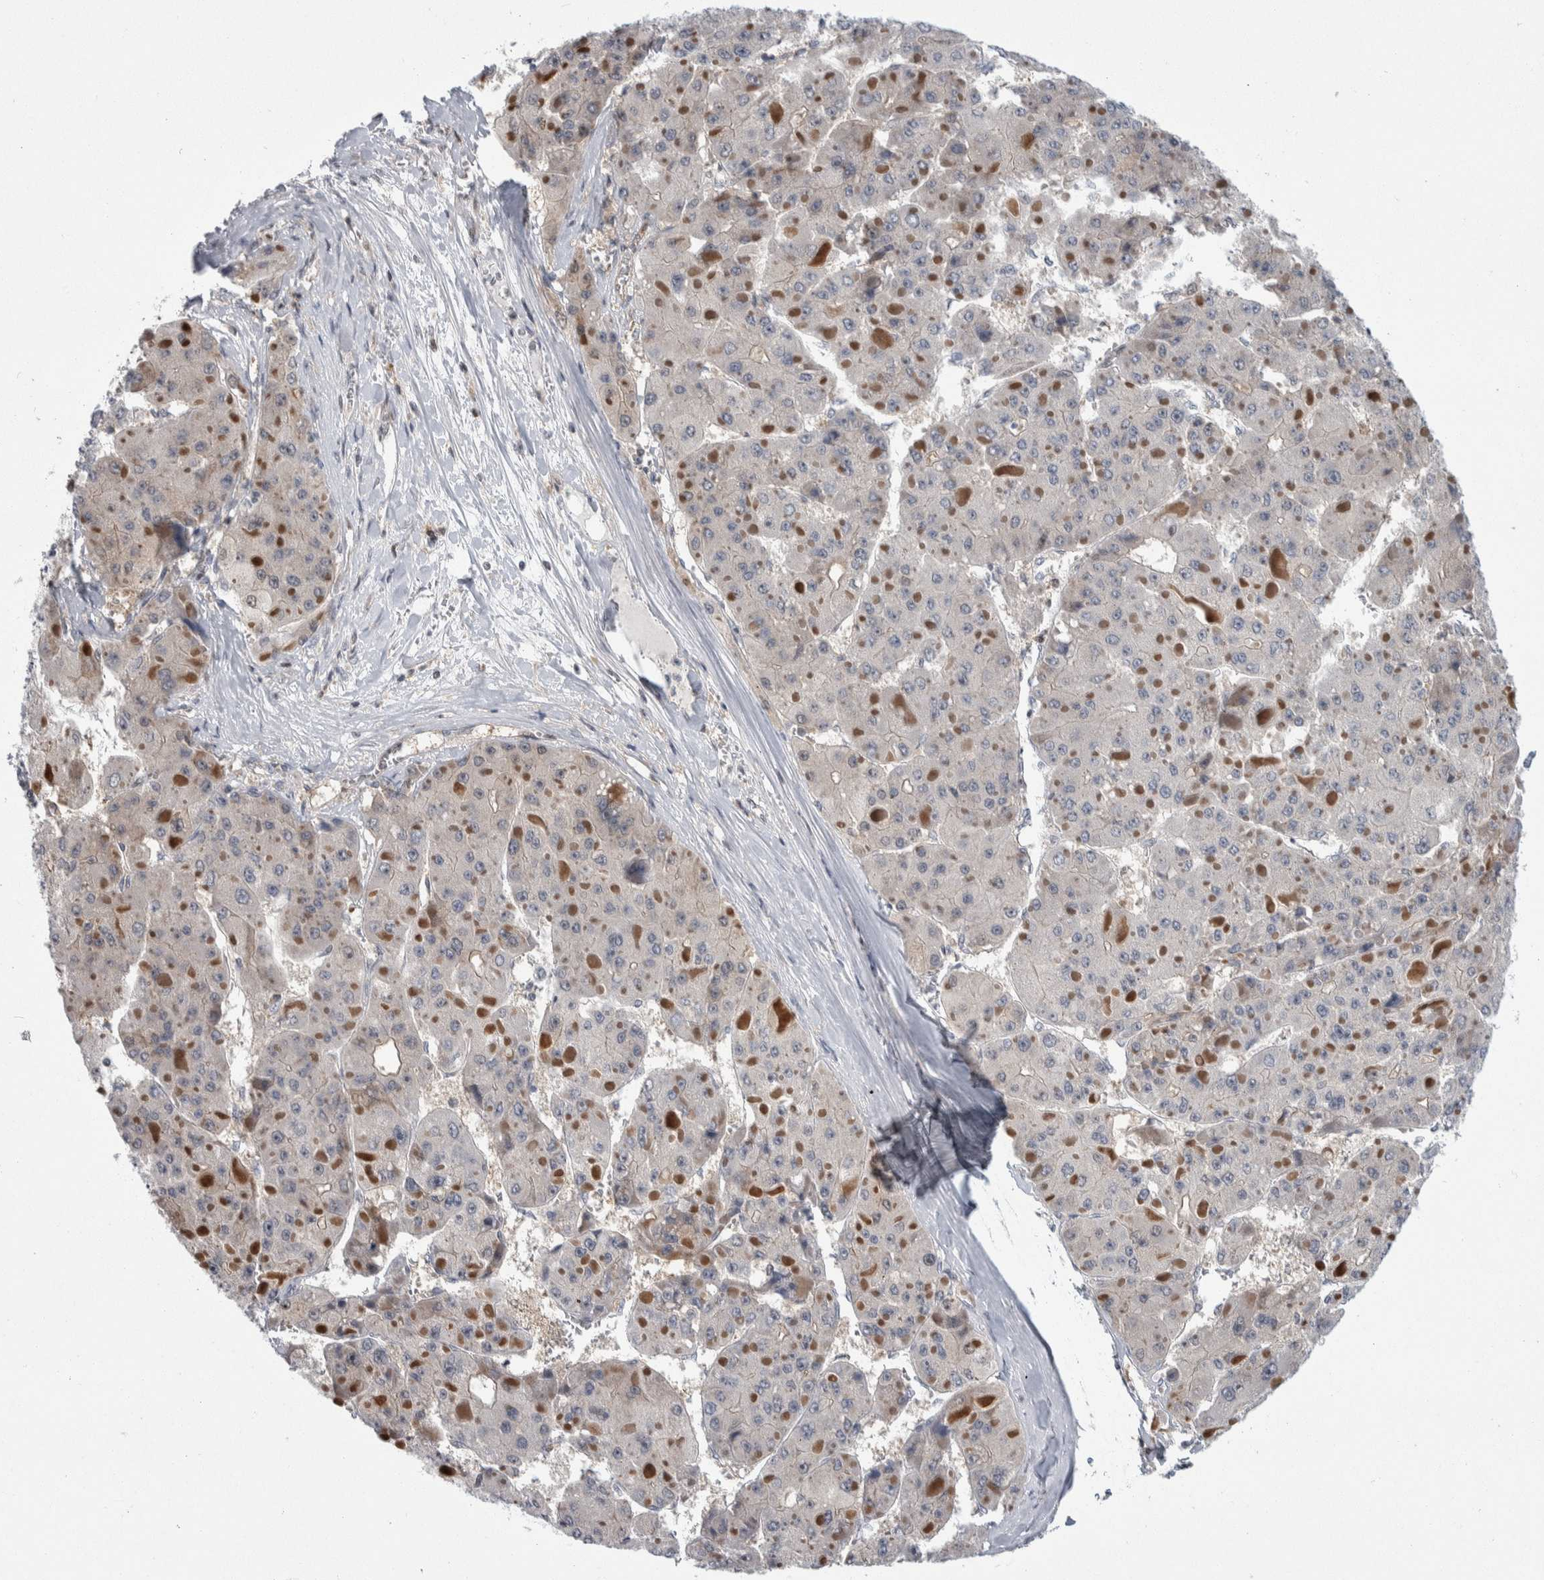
{"staining": {"intensity": "negative", "quantity": "none", "location": "none"}, "tissue": "liver cancer", "cell_type": "Tumor cells", "image_type": "cancer", "snomed": [{"axis": "morphology", "description": "Carcinoma, Hepatocellular, NOS"}, {"axis": "topography", "description": "Liver"}], "caption": "Tumor cells are negative for protein expression in human liver hepatocellular carcinoma.", "gene": "PTPA", "patient": {"sex": "female", "age": 73}}